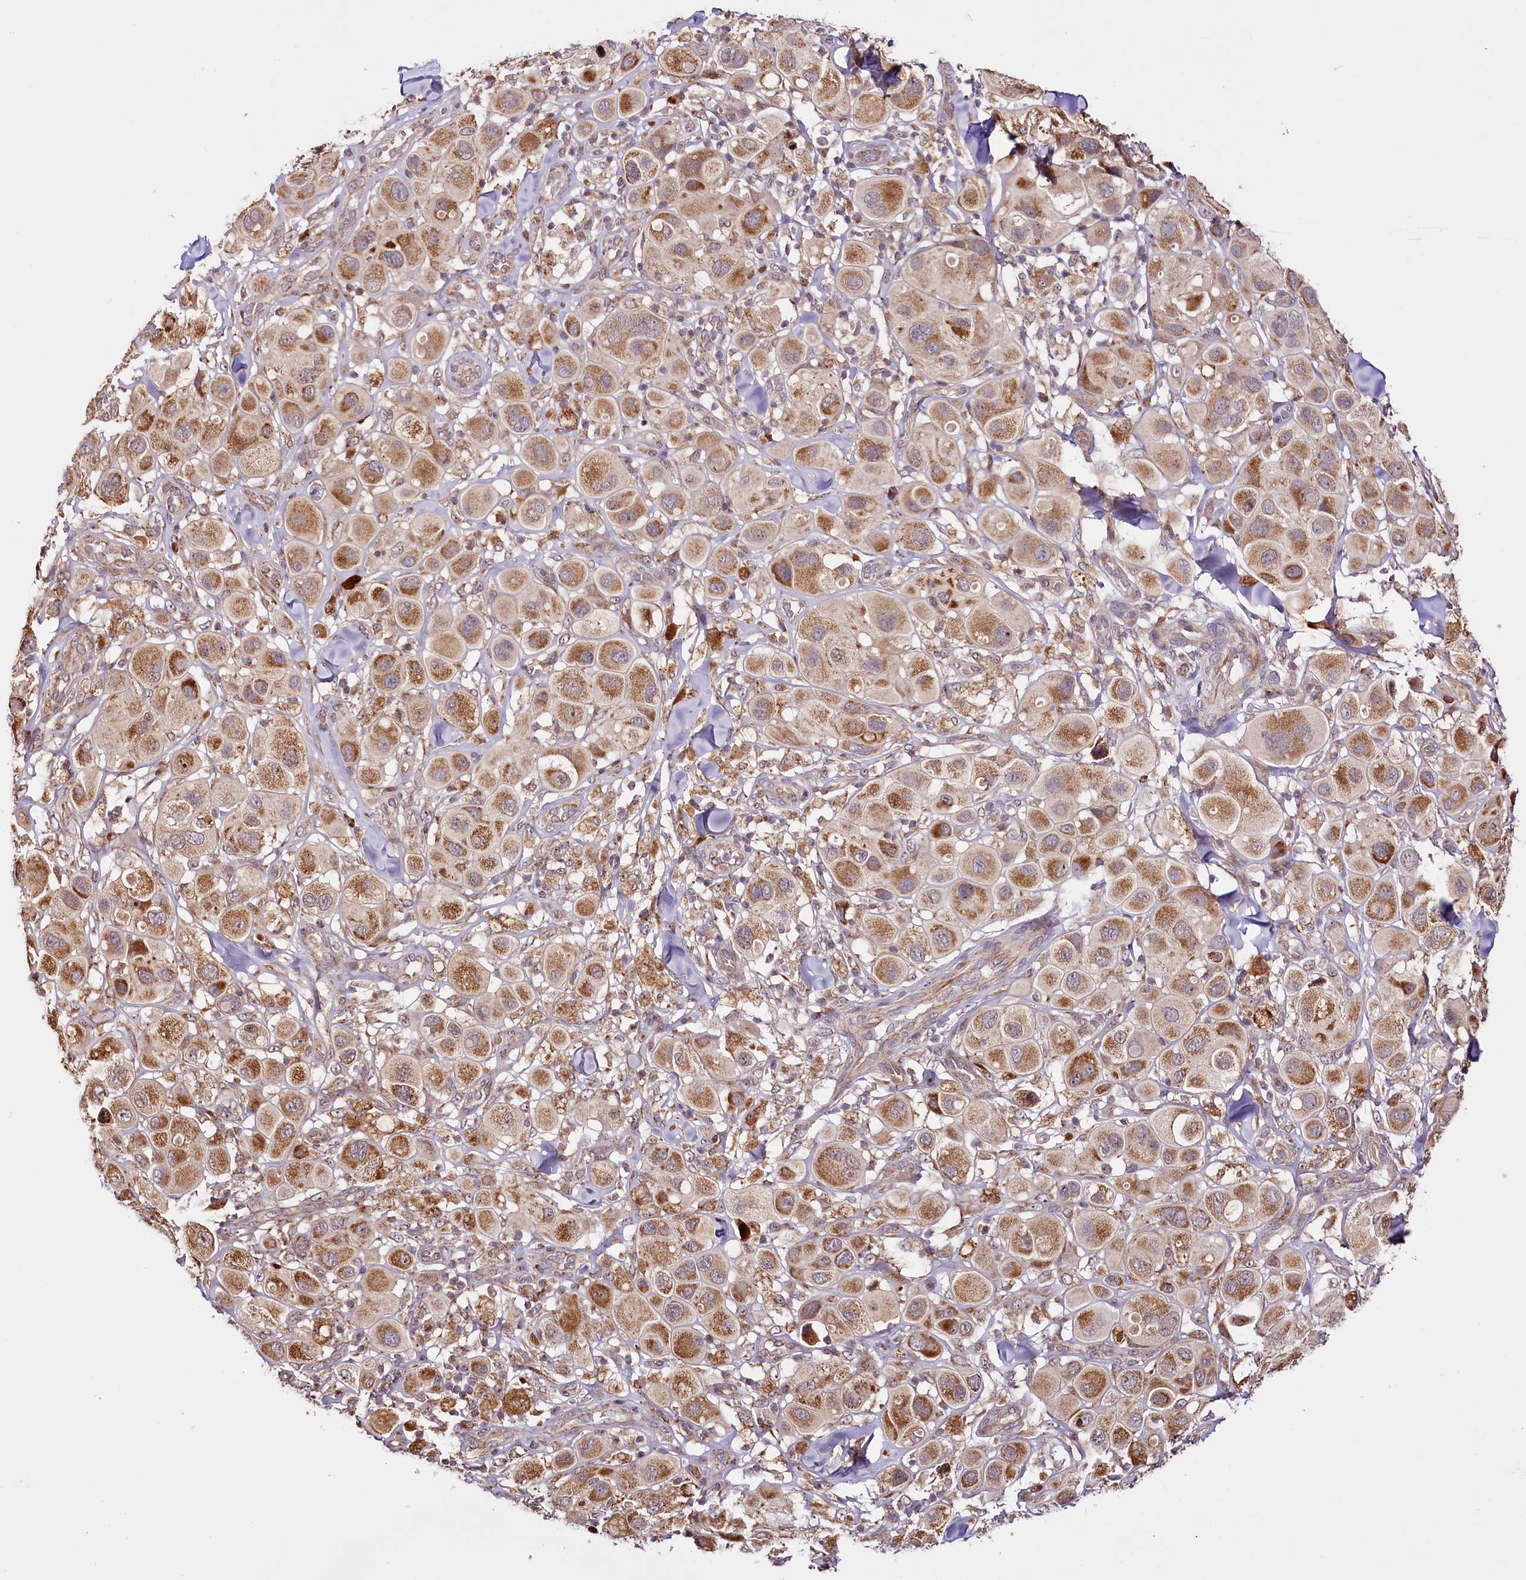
{"staining": {"intensity": "moderate", "quantity": ">75%", "location": "cytoplasmic/membranous"}, "tissue": "melanoma", "cell_type": "Tumor cells", "image_type": "cancer", "snomed": [{"axis": "morphology", "description": "Malignant melanoma, Metastatic site"}, {"axis": "topography", "description": "Skin"}], "caption": "This is a photomicrograph of immunohistochemistry staining of melanoma, which shows moderate positivity in the cytoplasmic/membranous of tumor cells.", "gene": "ST7", "patient": {"sex": "male", "age": 41}}